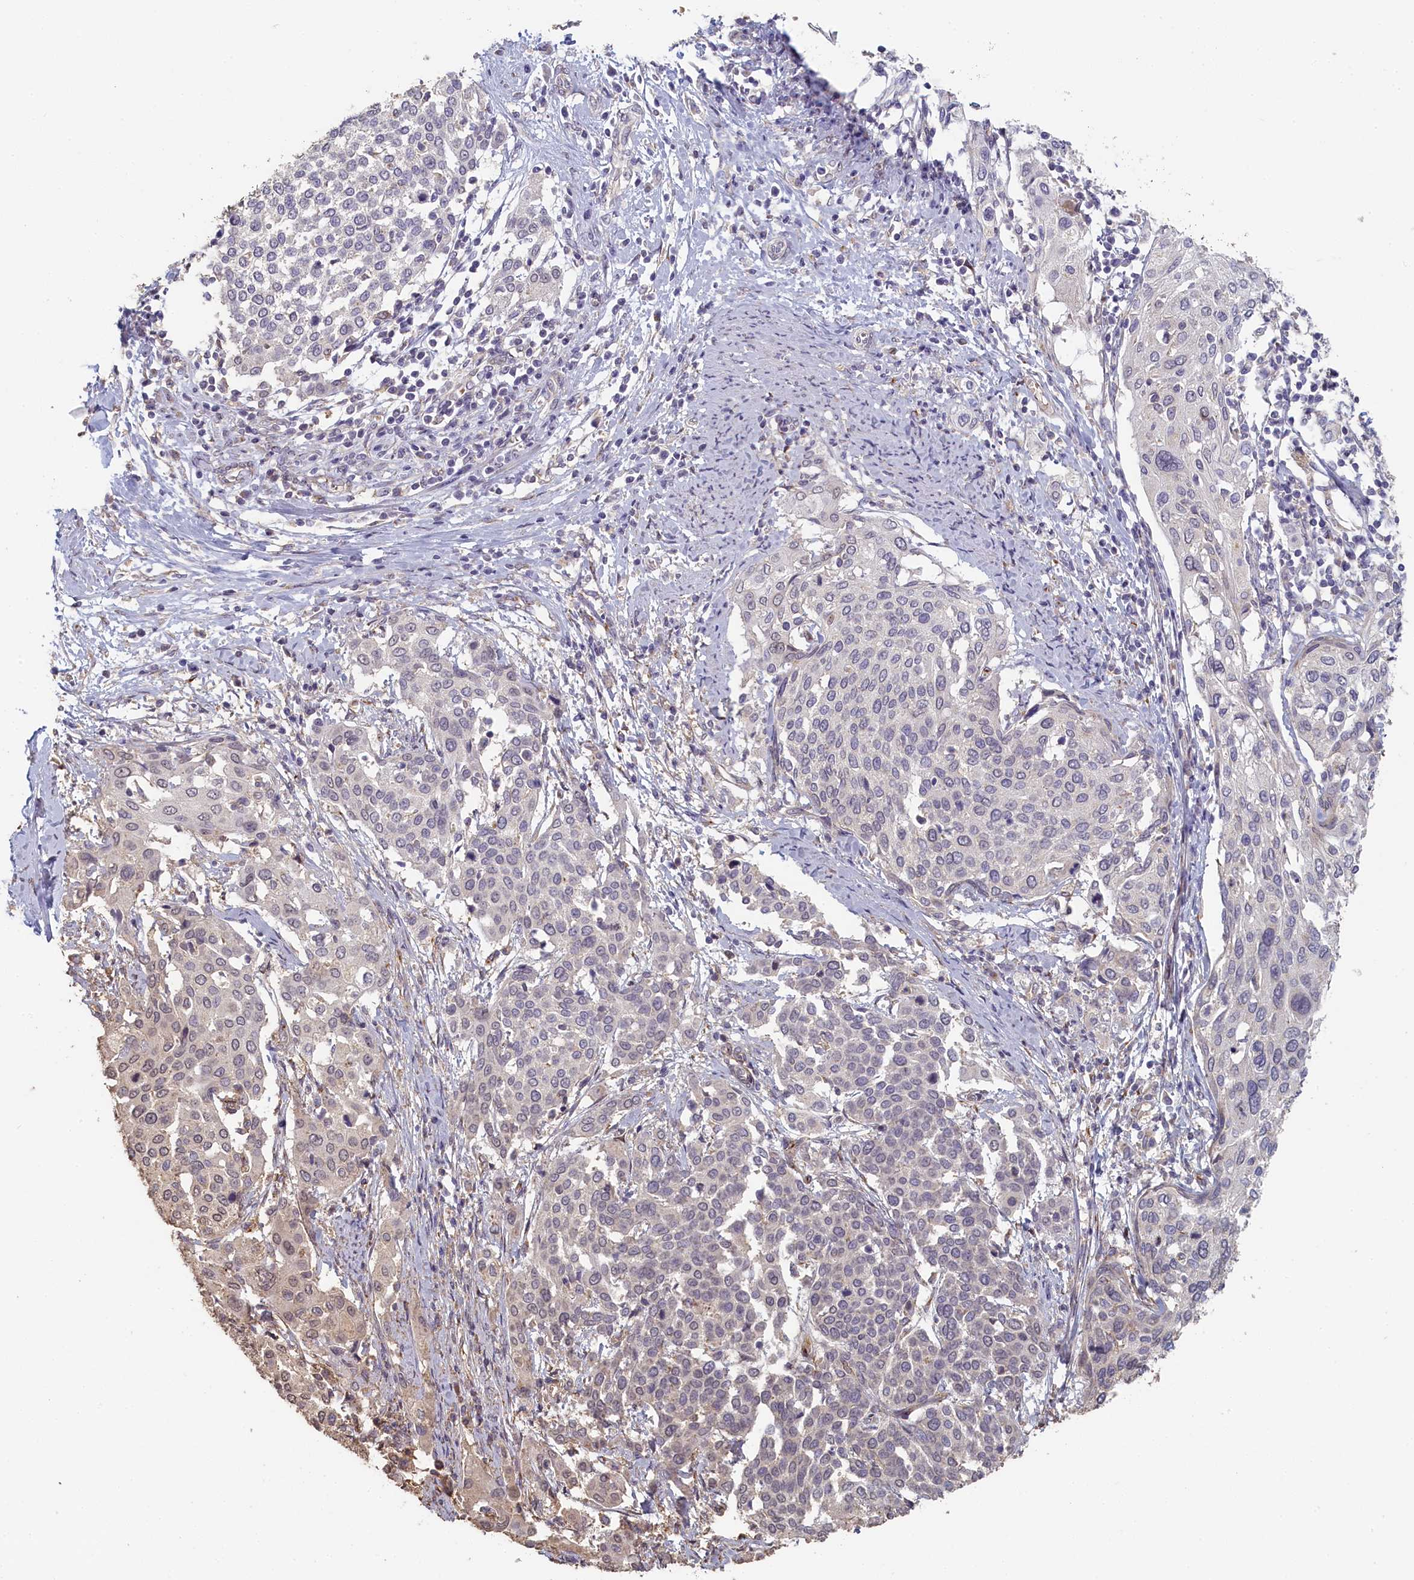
{"staining": {"intensity": "weak", "quantity": "<25%", "location": "nuclear"}, "tissue": "cervical cancer", "cell_type": "Tumor cells", "image_type": "cancer", "snomed": [{"axis": "morphology", "description": "Squamous cell carcinoma, NOS"}, {"axis": "topography", "description": "Cervix"}], "caption": "Image shows no protein positivity in tumor cells of cervical squamous cell carcinoma tissue.", "gene": "STX16", "patient": {"sex": "female", "age": 44}}